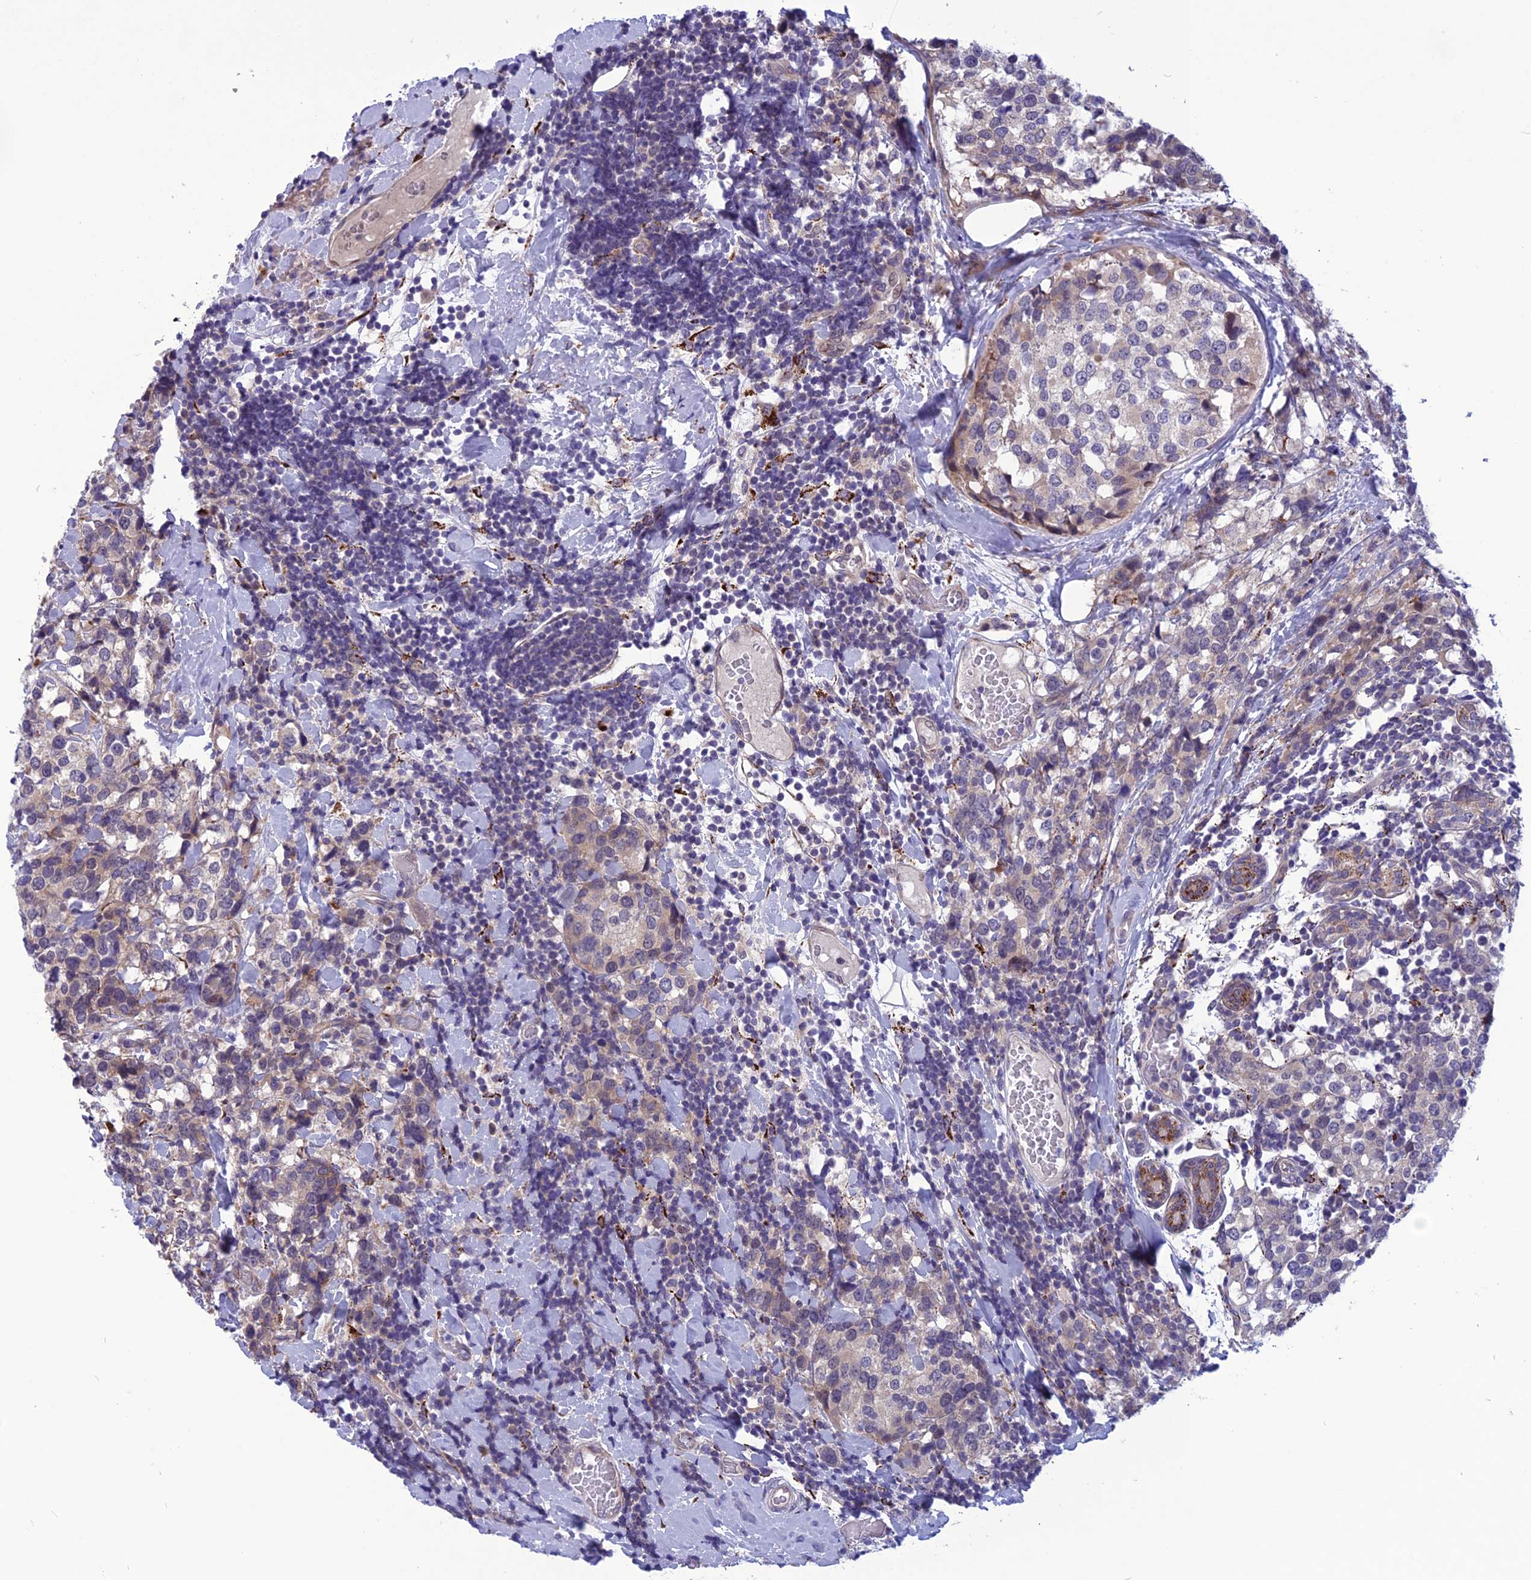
{"staining": {"intensity": "moderate", "quantity": "<25%", "location": "cytoplasmic/membranous"}, "tissue": "breast cancer", "cell_type": "Tumor cells", "image_type": "cancer", "snomed": [{"axis": "morphology", "description": "Lobular carcinoma"}, {"axis": "topography", "description": "Breast"}], "caption": "A low amount of moderate cytoplasmic/membranous positivity is seen in approximately <25% of tumor cells in breast lobular carcinoma tissue.", "gene": "PSMF1", "patient": {"sex": "female", "age": 59}}